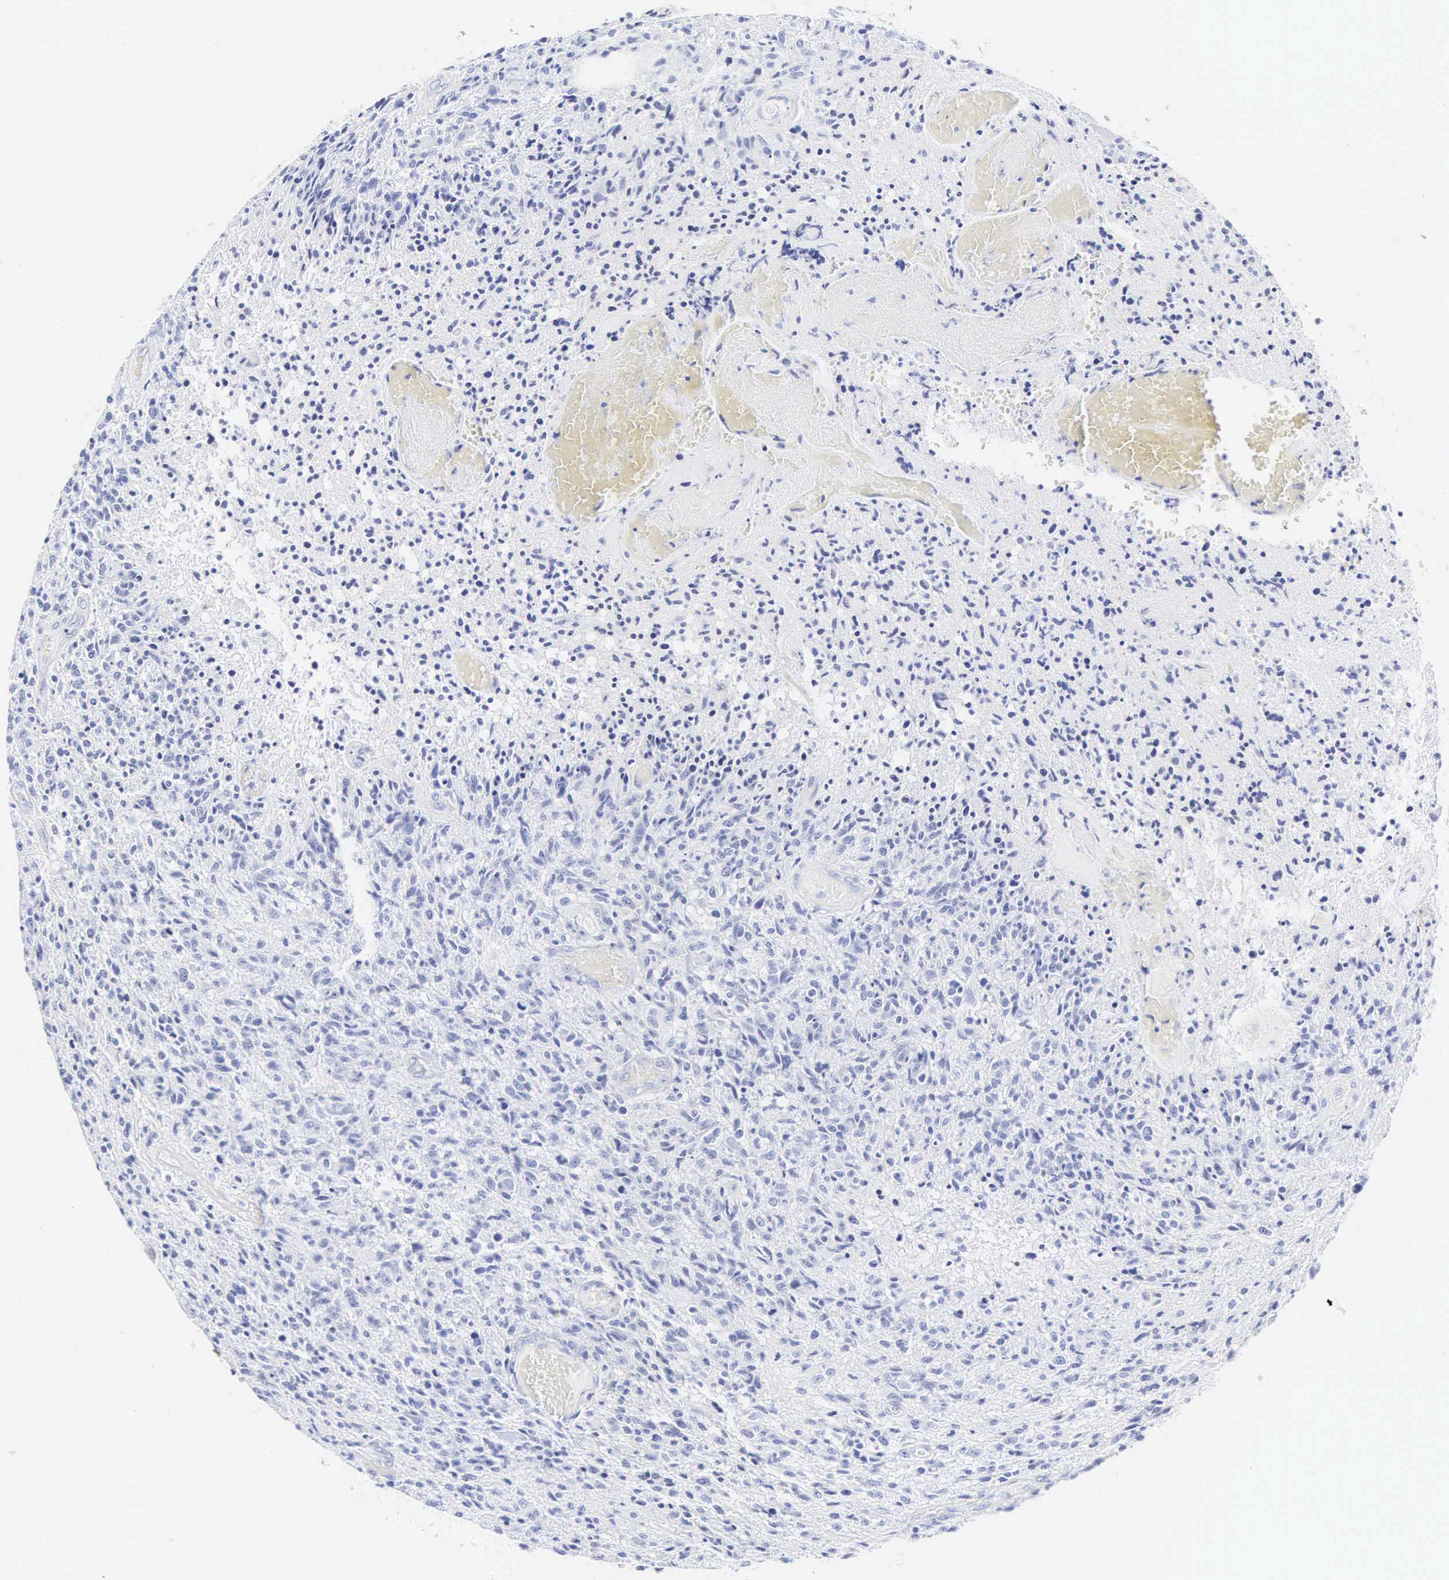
{"staining": {"intensity": "negative", "quantity": "none", "location": "none"}, "tissue": "glioma", "cell_type": "Tumor cells", "image_type": "cancer", "snomed": [{"axis": "morphology", "description": "Glioma, malignant, High grade"}, {"axis": "topography", "description": "Brain"}], "caption": "A high-resolution image shows IHC staining of malignant high-grade glioma, which demonstrates no significant positivity in tumor cells. (Brightfield microscopy of DAB (3,3'-diaminobenzidine) immunohistochemistry (IHC) at high magnification).", "gene": "INS", "patient": {"sex": "male", "age": 36}}